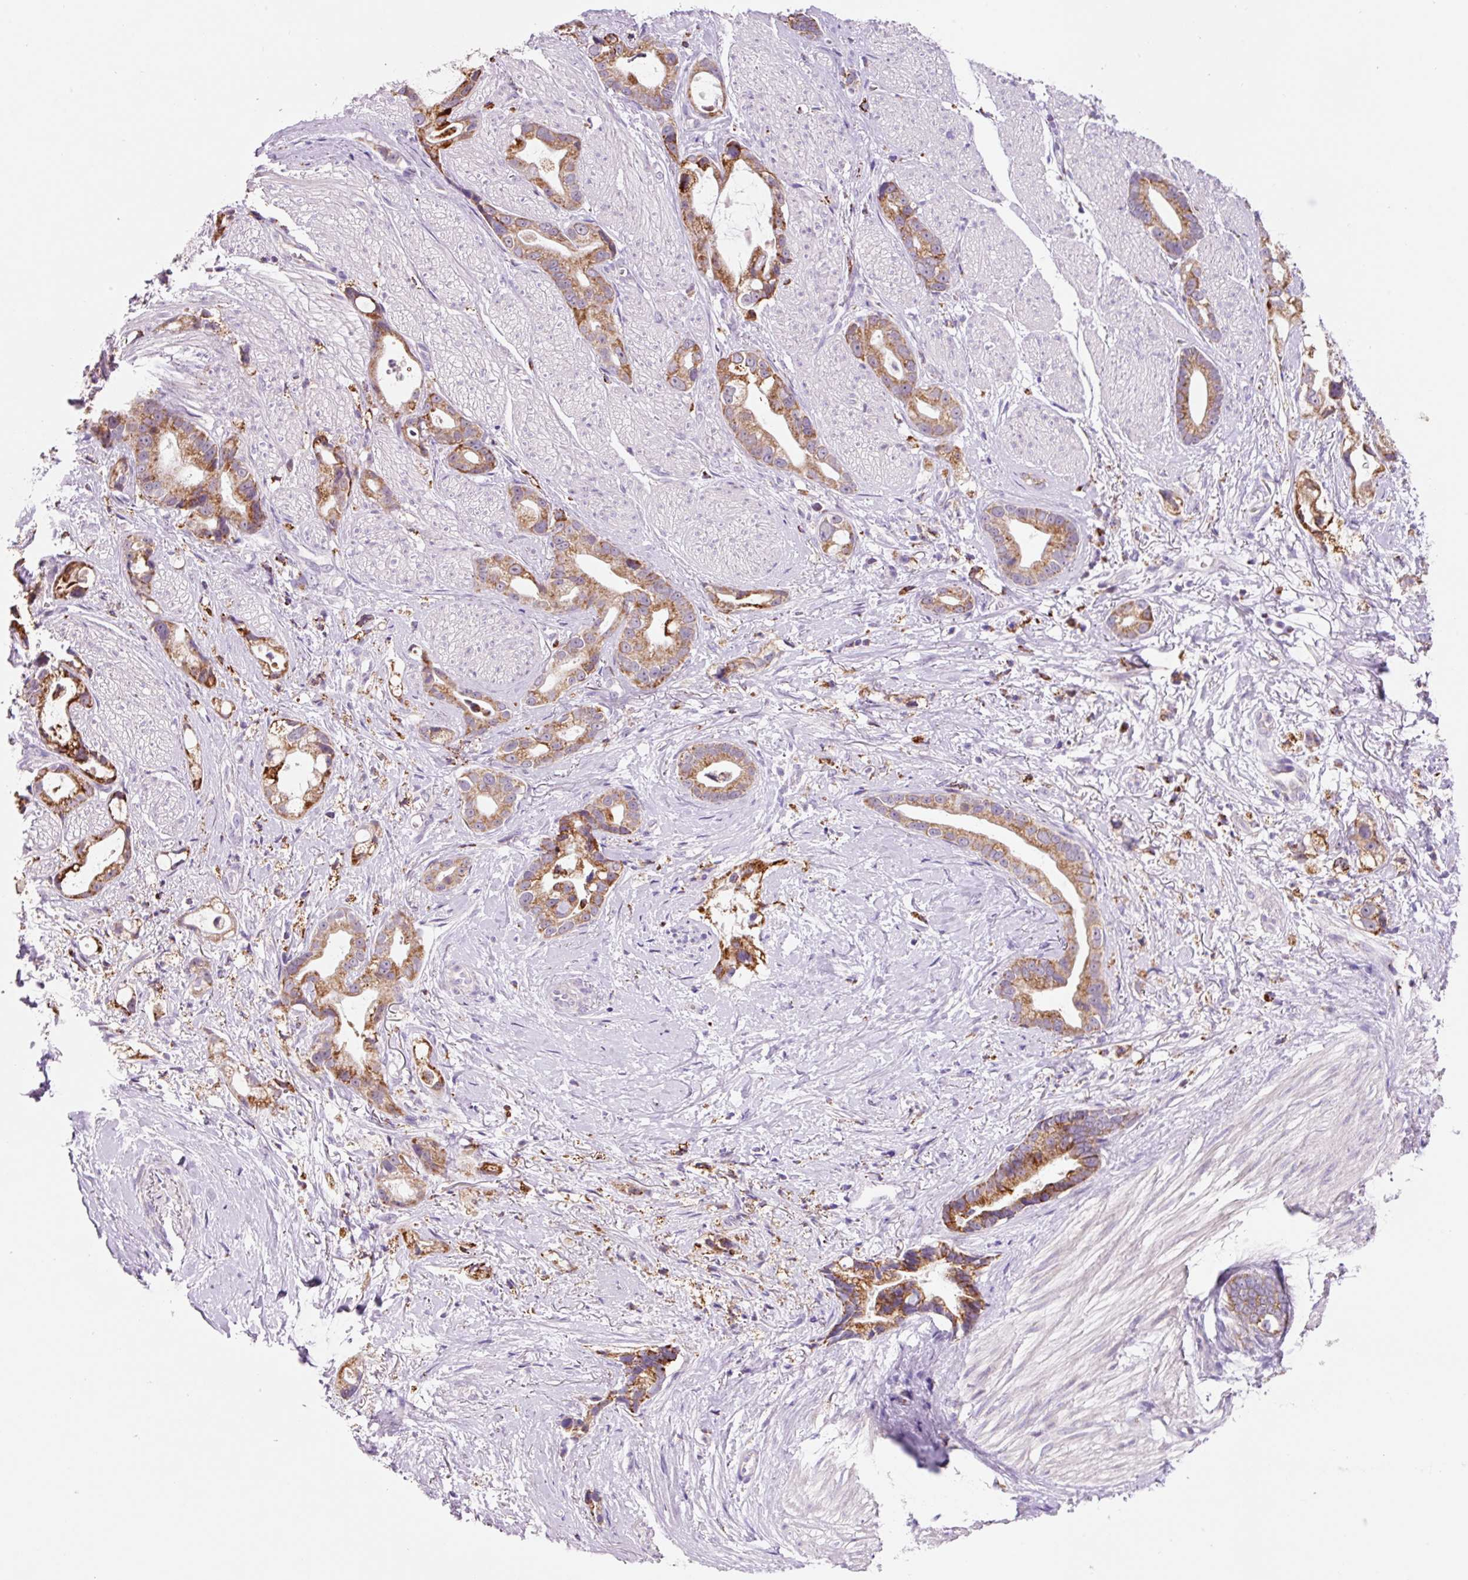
{"staining": {"intensity": "moderate", "quantity": ">75%", "location": "cytoplasmic/membranous"}, "tissue": "stomach cancer", "cell_type": "Tumor cells", "image_type": "cancer", "snomed": [{"axis": "morphology", "description": "Adenocarcinoma, NOS"}, {"axis": "topography", "description": "Stomach"}], "caption": "Tumor cells demonstrate moderate cytoplasmic/membranous staining in about >75% of cells in stomach cancer. Using DAB (brown) and hematoxylin (blue) stains, captured at high magnification using brightfield microscopy.", "gene": "PCK2", "patient": {"sex": "male", "age": 55}}